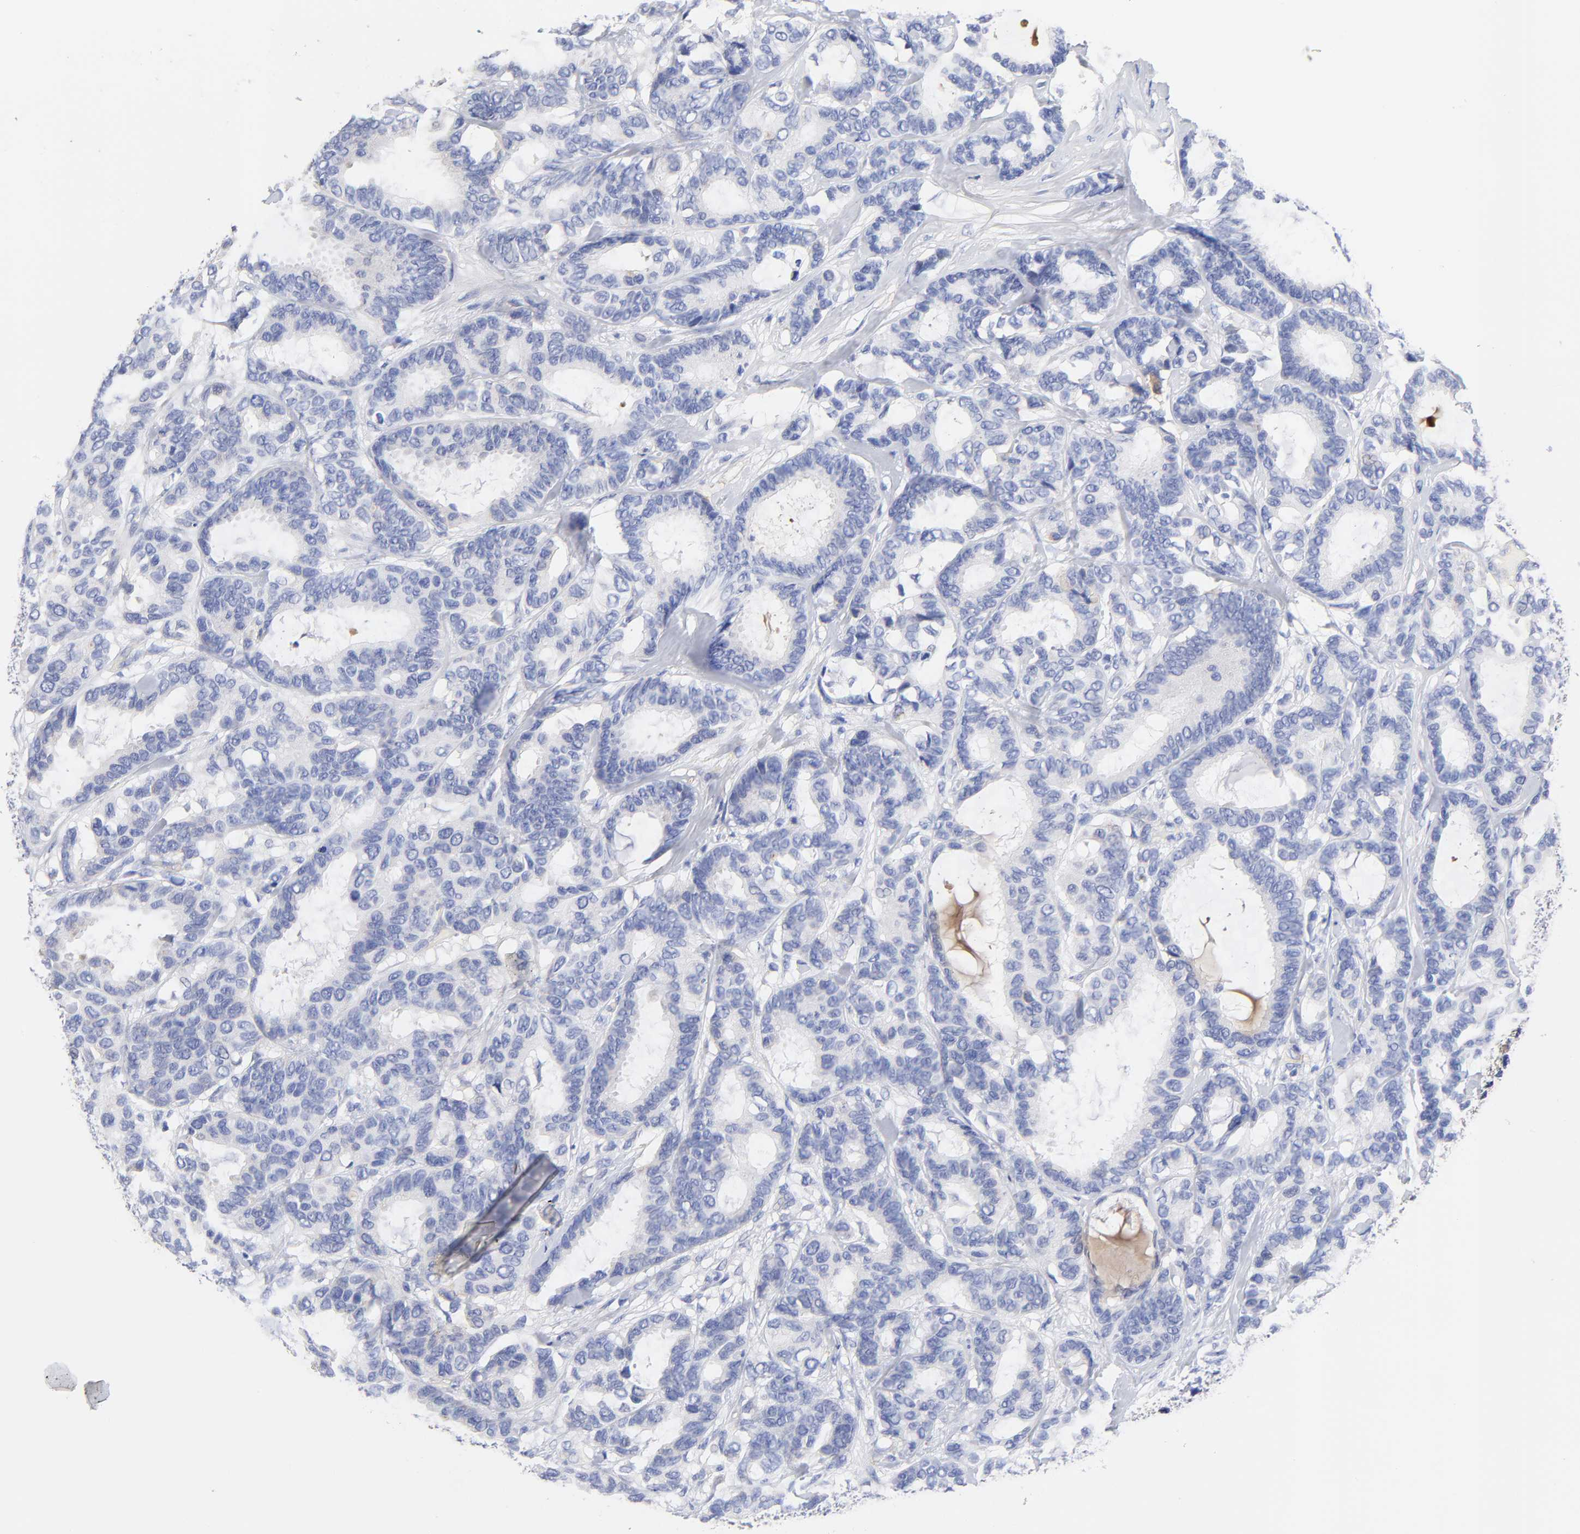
{"staining": {"intensity": "negative", "quantity": "none", "location": "none"}, "tissue": "breast cancer", "cell_type": "Tumor cells", "image_type": "cancer", "snomed": [{"axis": "morphology", "description": "Duct carcinoma"}, {"axis": "topography", "description": "Breast"}], "caption": "Immunohistochemistry of human breast cancer shows no expression in tumor cells. The staining was performed using DAB to visualize the protein expression in brown, while the nuclei were stained in blue with hematoxylin (Magnification: 20x).", "gene": "IGLV3-10", "patient": {"sex": "female", "age": 87}}